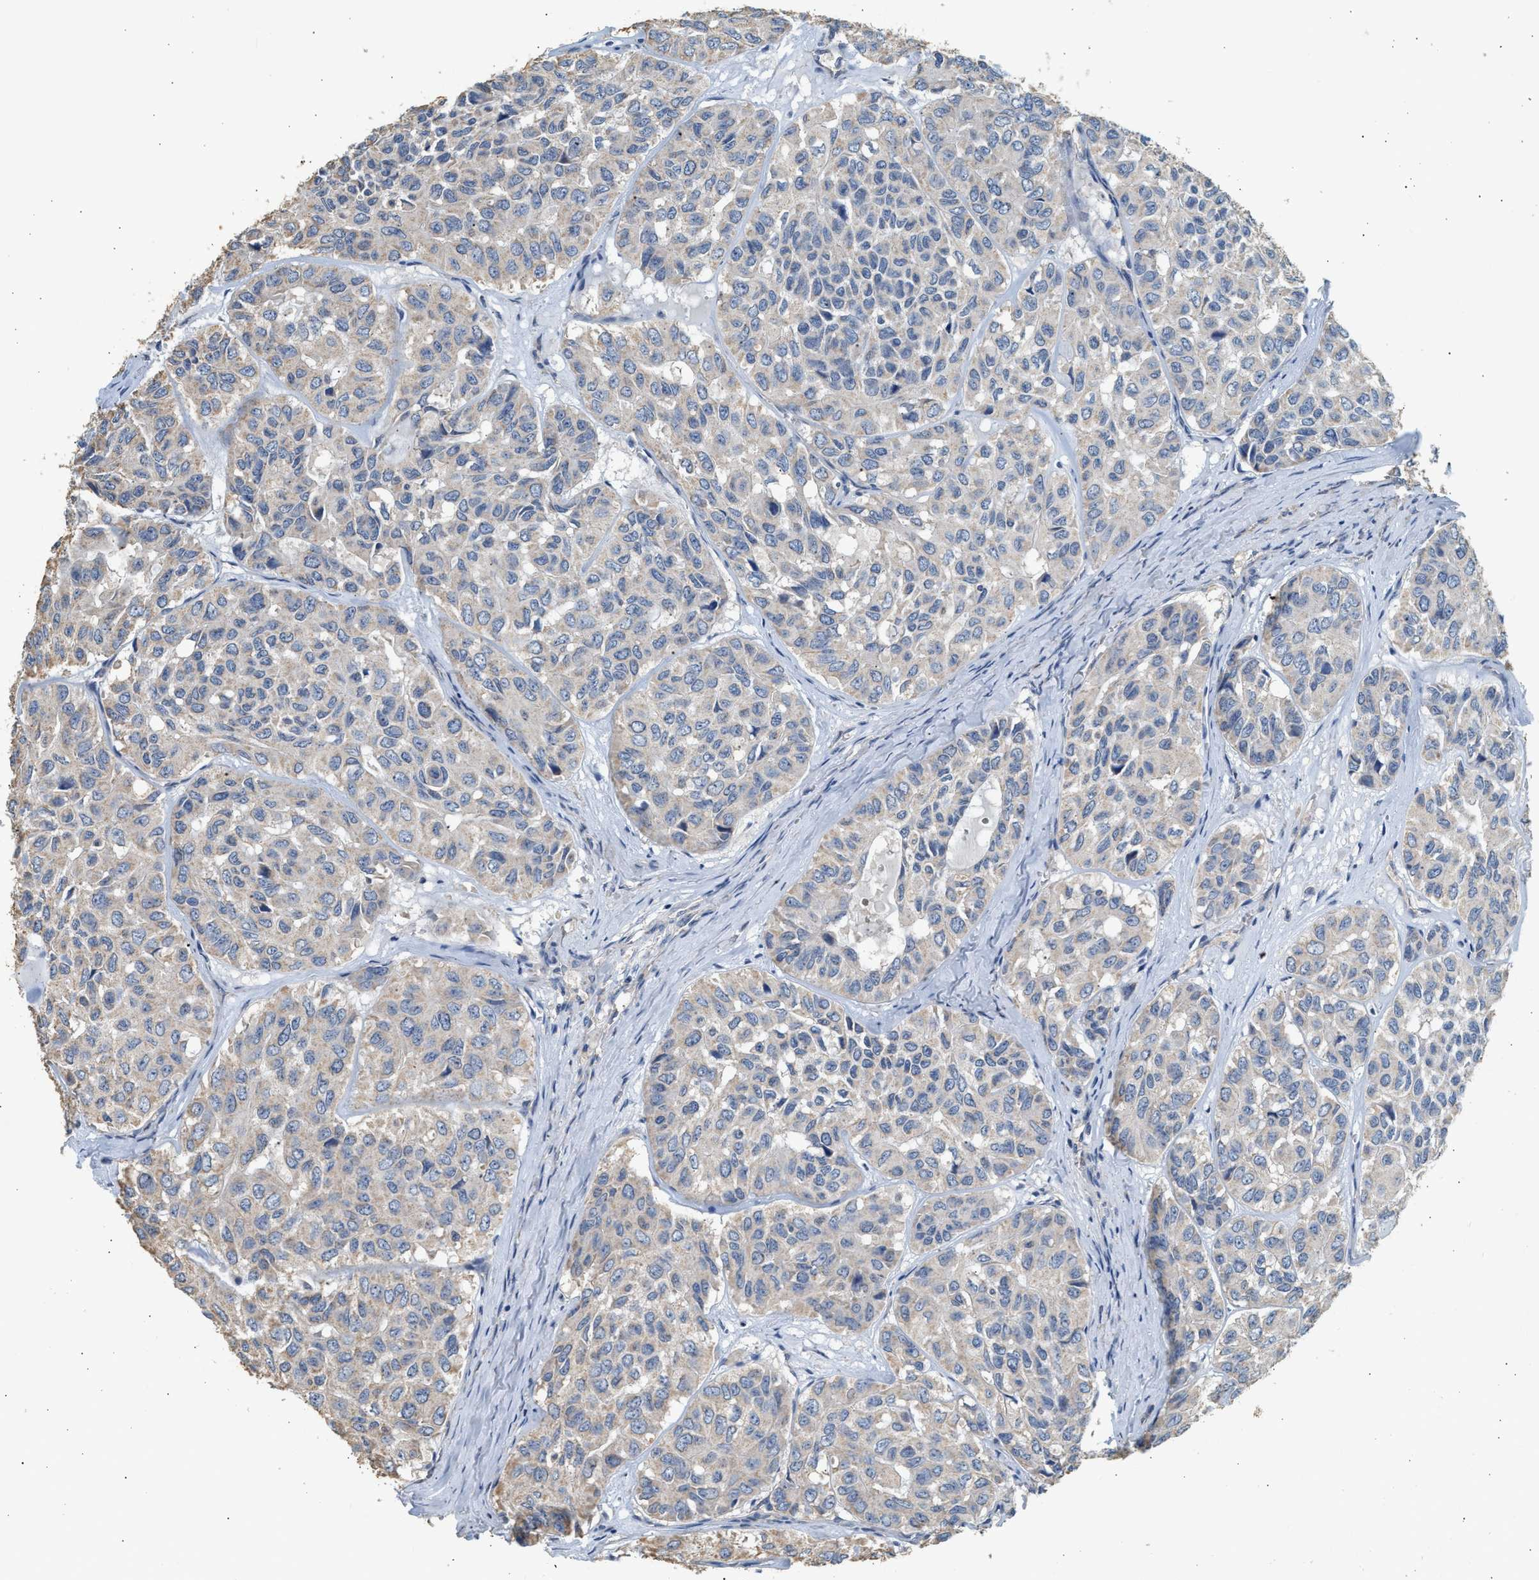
{"staining": {"intensity": "negative", "quantity": "none", "location": "none"}, "tissue": "head and neck cancer", "cell_type": "Tumor cells", "image_type": "cancer", "snomed": [{"axis": "morphology", "description": "Adenocarcinoma, NOS"}, {"axis": "topography", "description": "Salivary gland, NOS"}, {"axis": "topography", "description": "Head-Neck"}], "caption": "A high-resolution histopathology image shows IHC staining of head and neck cancer, which displays no significant staining in tumor cells.", "gene": "WDR31", "patient": {"sex": "female", "age": 76}}